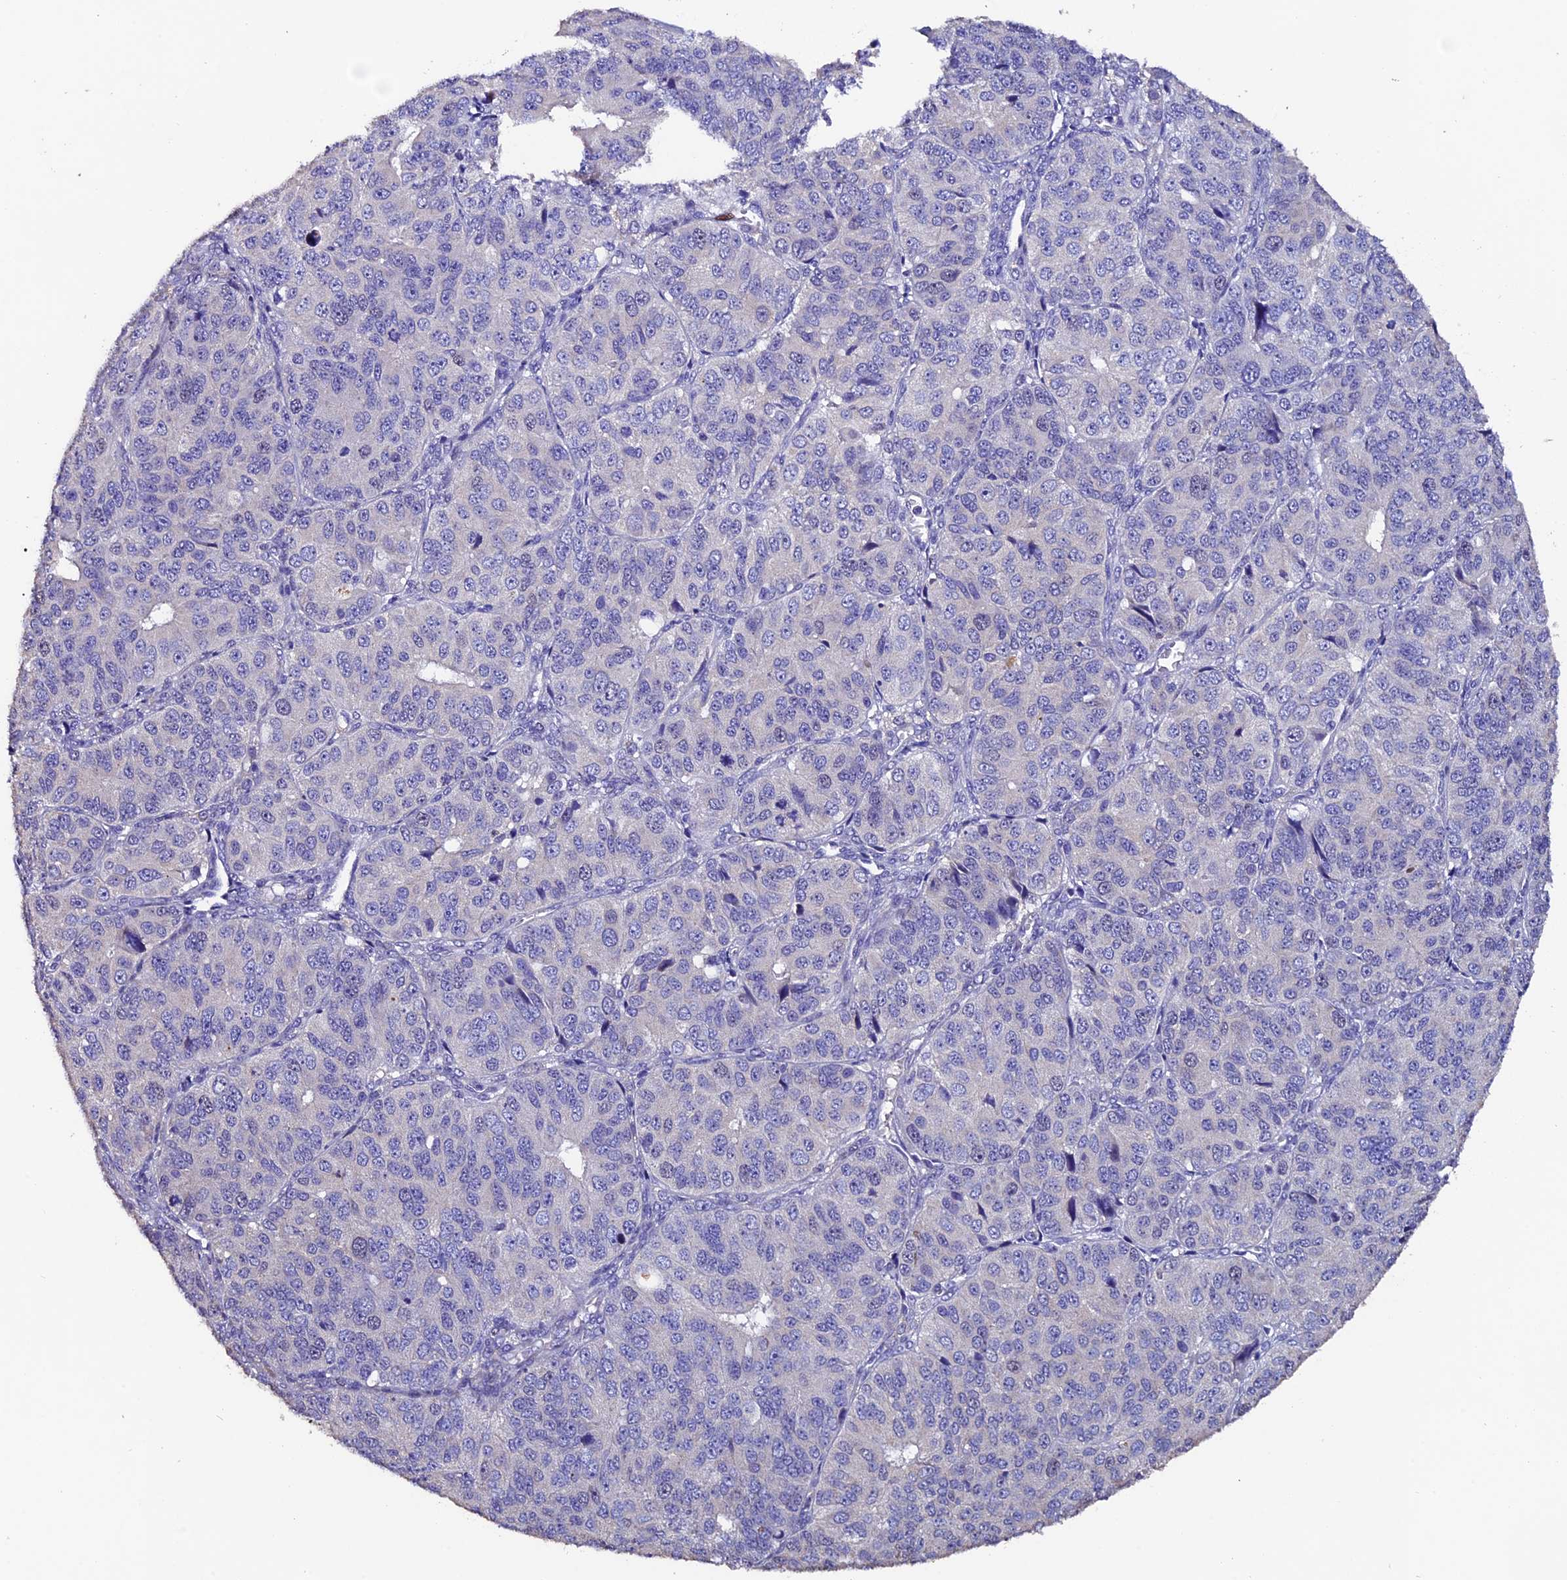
{"staining": {"intensity": "negative", "quantity": "none", "location": "none"}, "tissue": "ovarian cancer", "cell_type": "Tumor cells", "image_type": "cancer", "snomed": [{"axis": "morphology", "description": "Carcinoma, endometroid"}, {"axis": "topography", "description": "Ovary"}], "caption": "IHC histopathology image of neoplastic tissue: ovarian endometroid carcinoma stained with DAB (3,3'-diaminobenzidine) reveals no significant protein staining in tumor cells.", "gene": "FBXW9", "patient": {"sex": "female", "age": 51}}